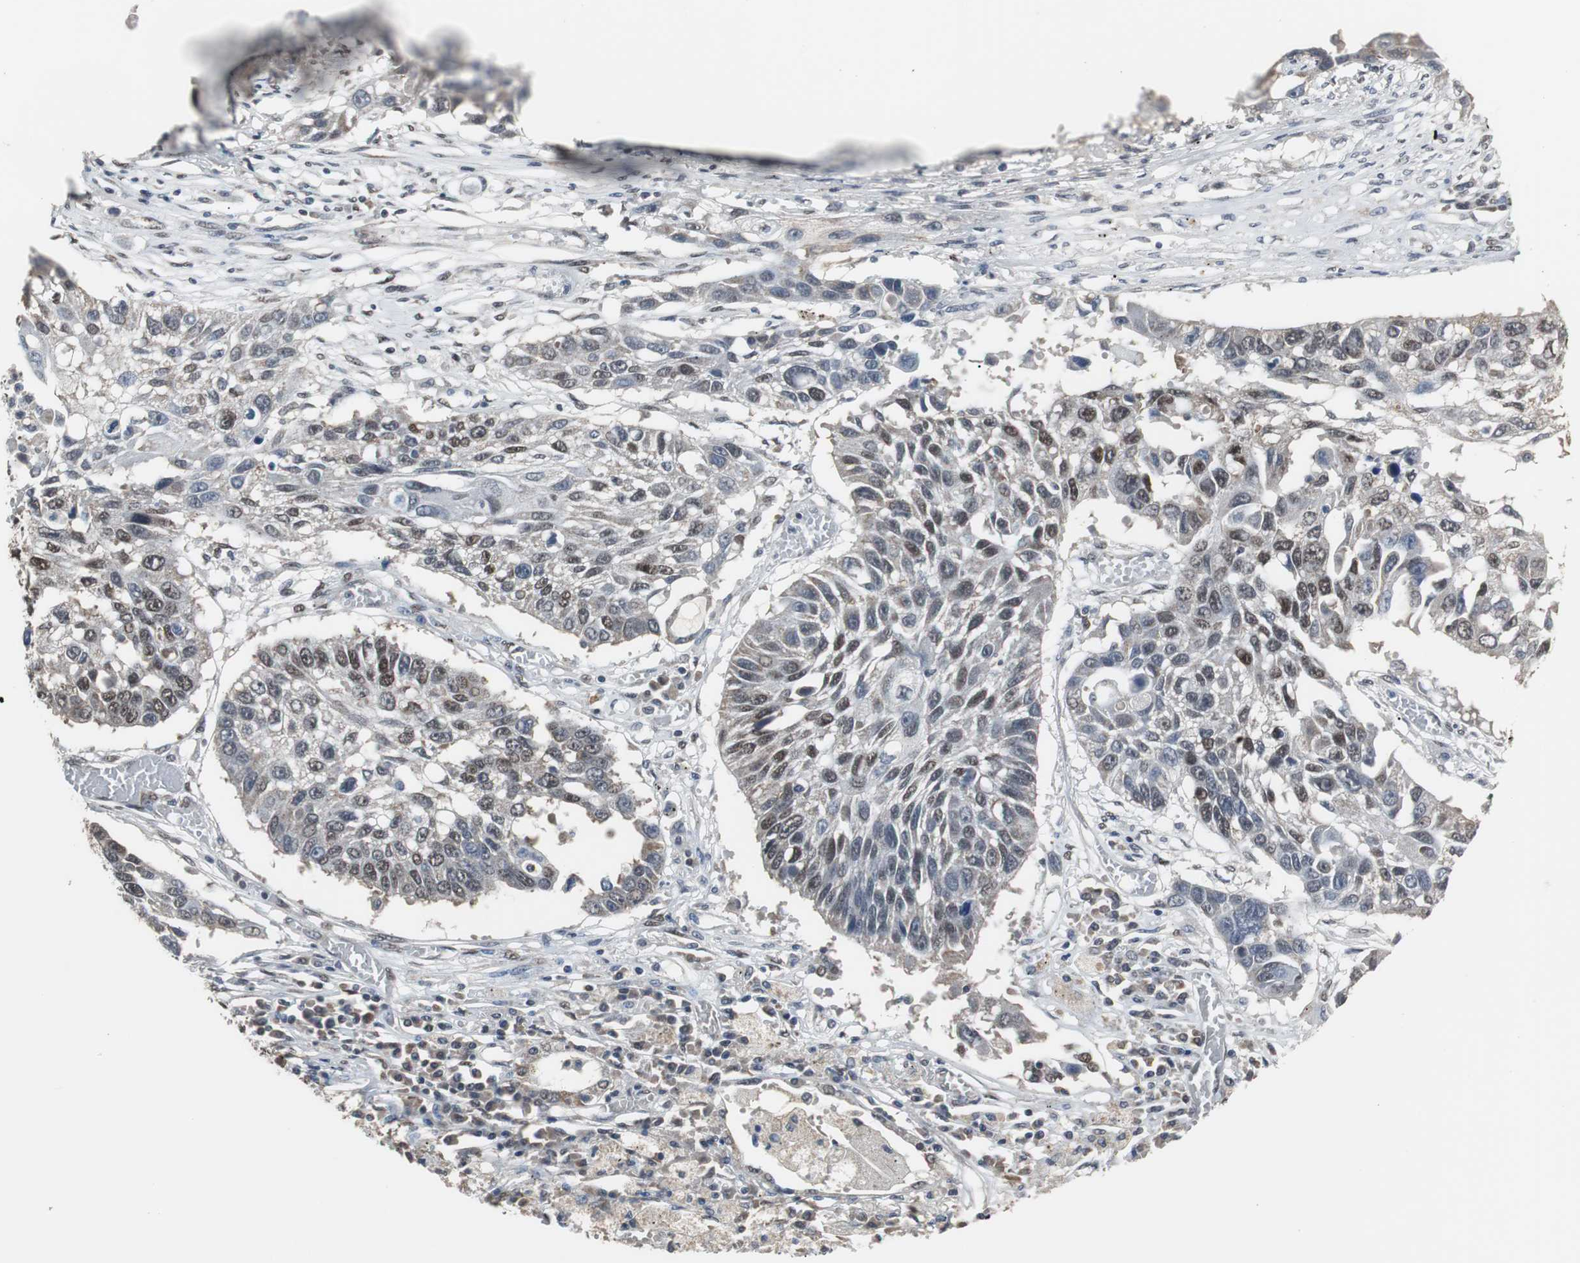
{"staining": {"intensity": "moderate", "quantity": "25%-75%", "location": "nuclear"}, "tissue": "lung cancer", "cell_type": "Tumor cells", "image_type": "cancer", "snomed": [{"axis": "morphology", "description": "Squamous cell carcinoma, NOS"}, {"axis": "topography", "description": "Lung"}], "caption": "IHC of human lung cancer exhibits medium levels of moderate nuclear expression in about 25%-75% of tumor cells. (DAB IHC, brown staining for protein, blue staining for nuclei).", "gene": "ZHX2", "patient": {"sex": "male", "age": 71}}